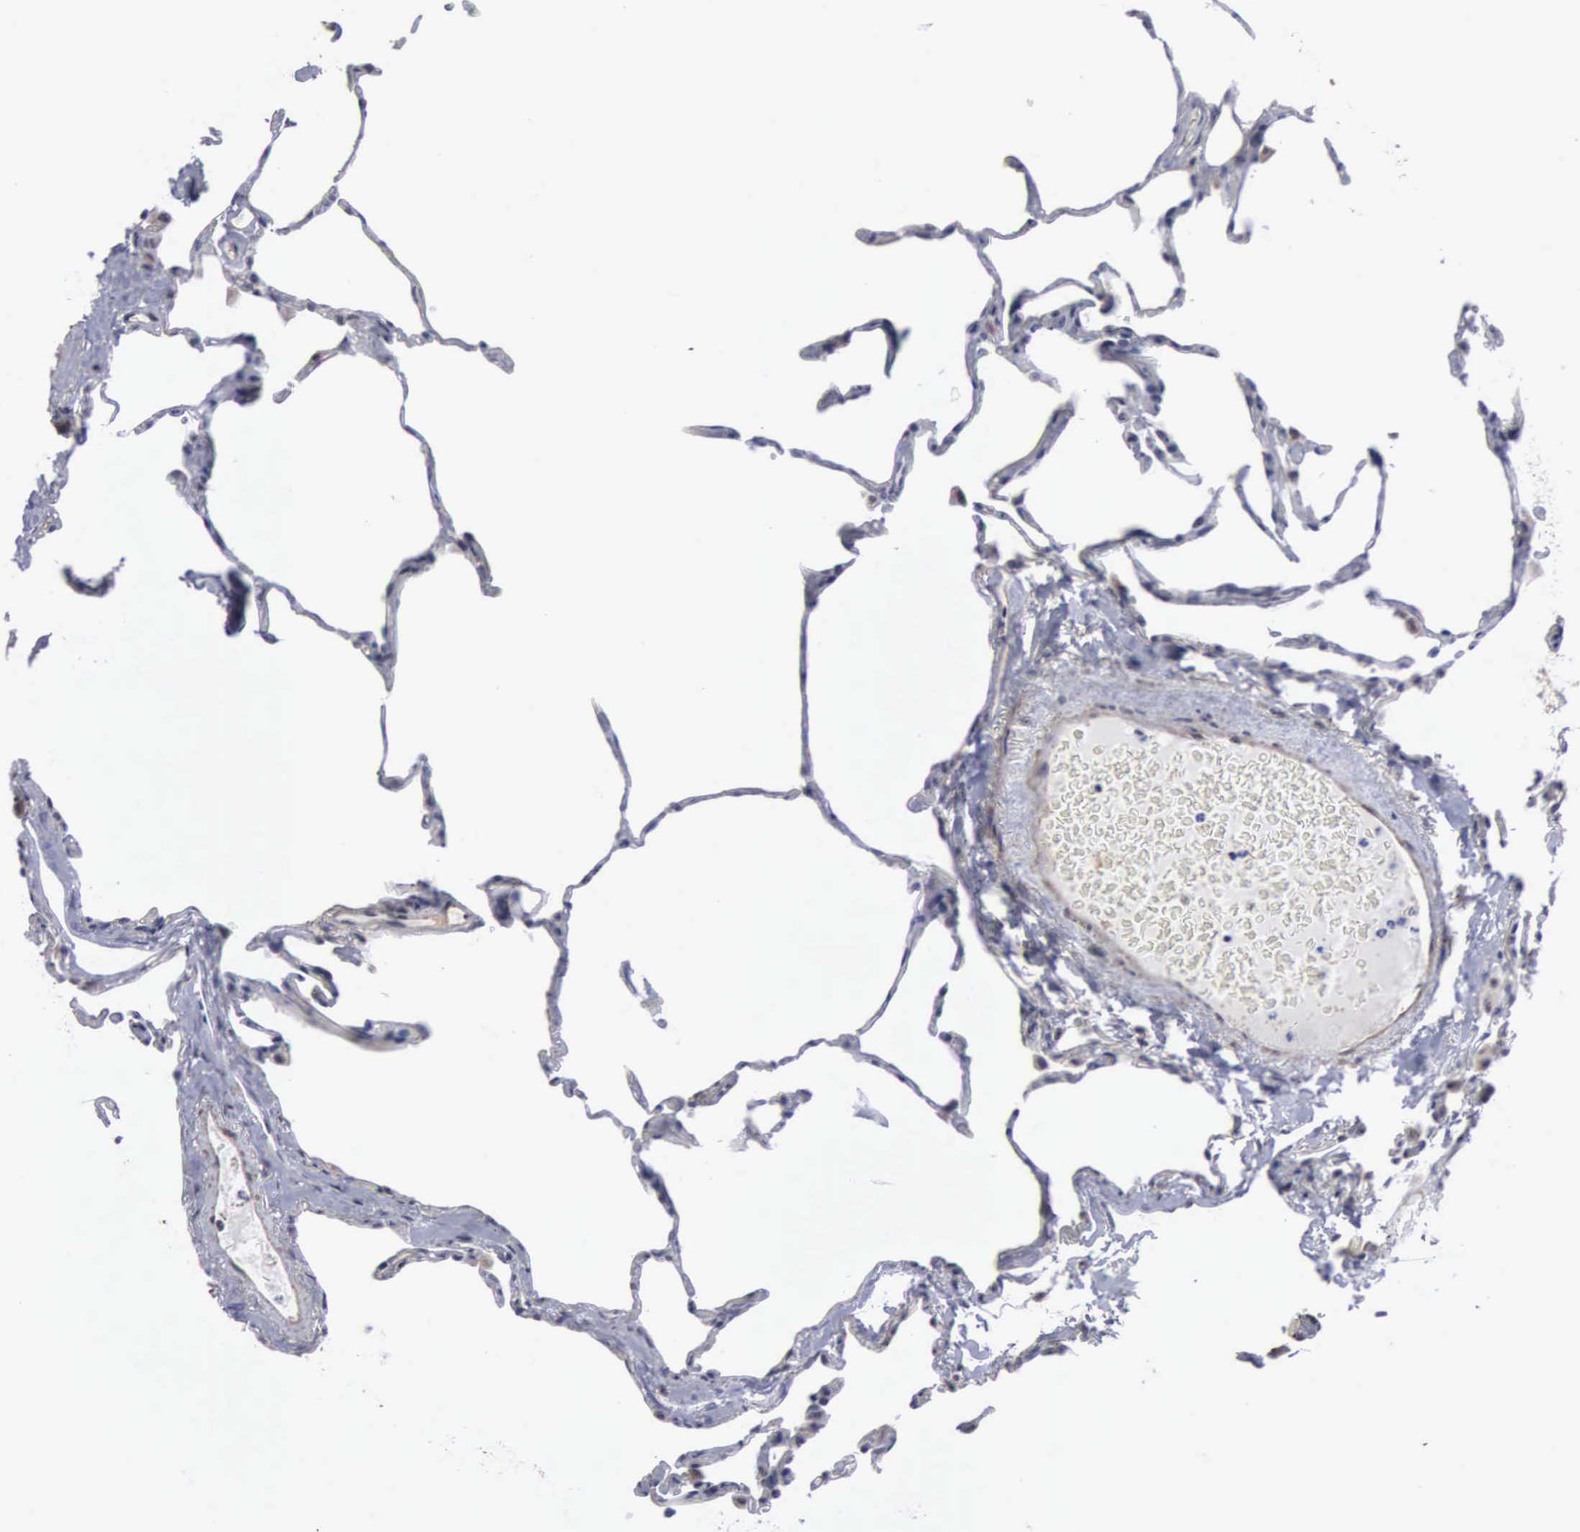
{"staining": {"intensity": "negative", "quantity": "none", "location": "none"}, "tissue": "lung", "cell_type": "Alveolar cells", "image_type": "normal", "snomed": [{"axis": "morphology", "description": "Normal tissue, NOS"}, {"axis": "topography", "description": "Lung"}], "caption": "This is an immunohistochemistry (IHC) photomicrograph of normal lung. There is no positivity in alveolar cells.", "gene": "NGDN", "patient": {"sex": "female", "age": 75}}